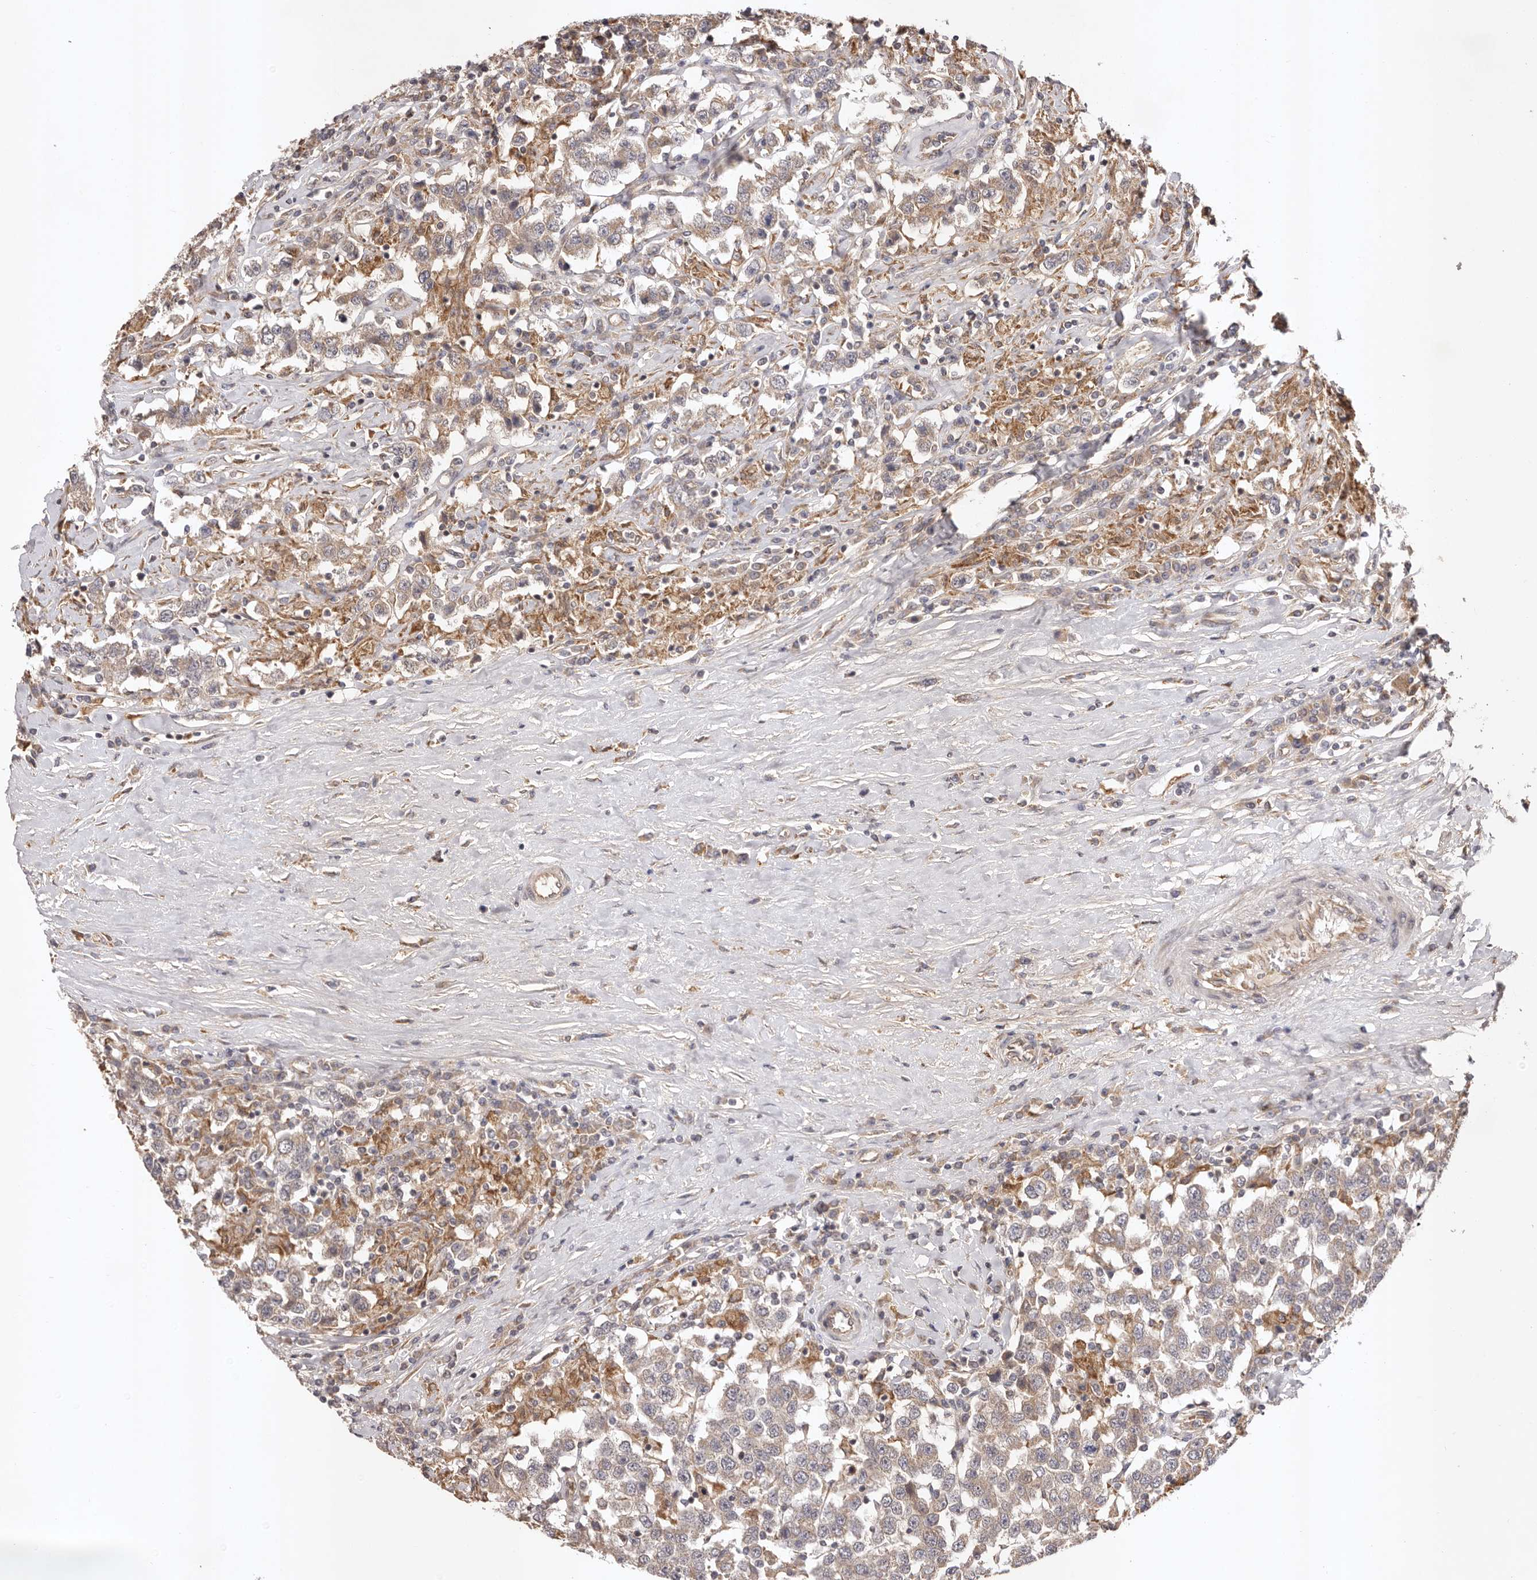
{"staining": {"intensity": "weak", "quantity": ">75%", "location": "cytoplasmic/membranous"}, "tissue": "testis cancer", "cell_type": "Tumor cells", "image_type": "cancer", "snomed": [{"axis": "morphology", "description": "Seminoma, NOS"}, {"axis": "topography", "description": "Testis"}], "caption": "Human seminoma (testis) stained with a protein marker exhibits weak staining in tumor cells.", "gene": "UBR2", "patient": {"sex": "male", "age": 41}}